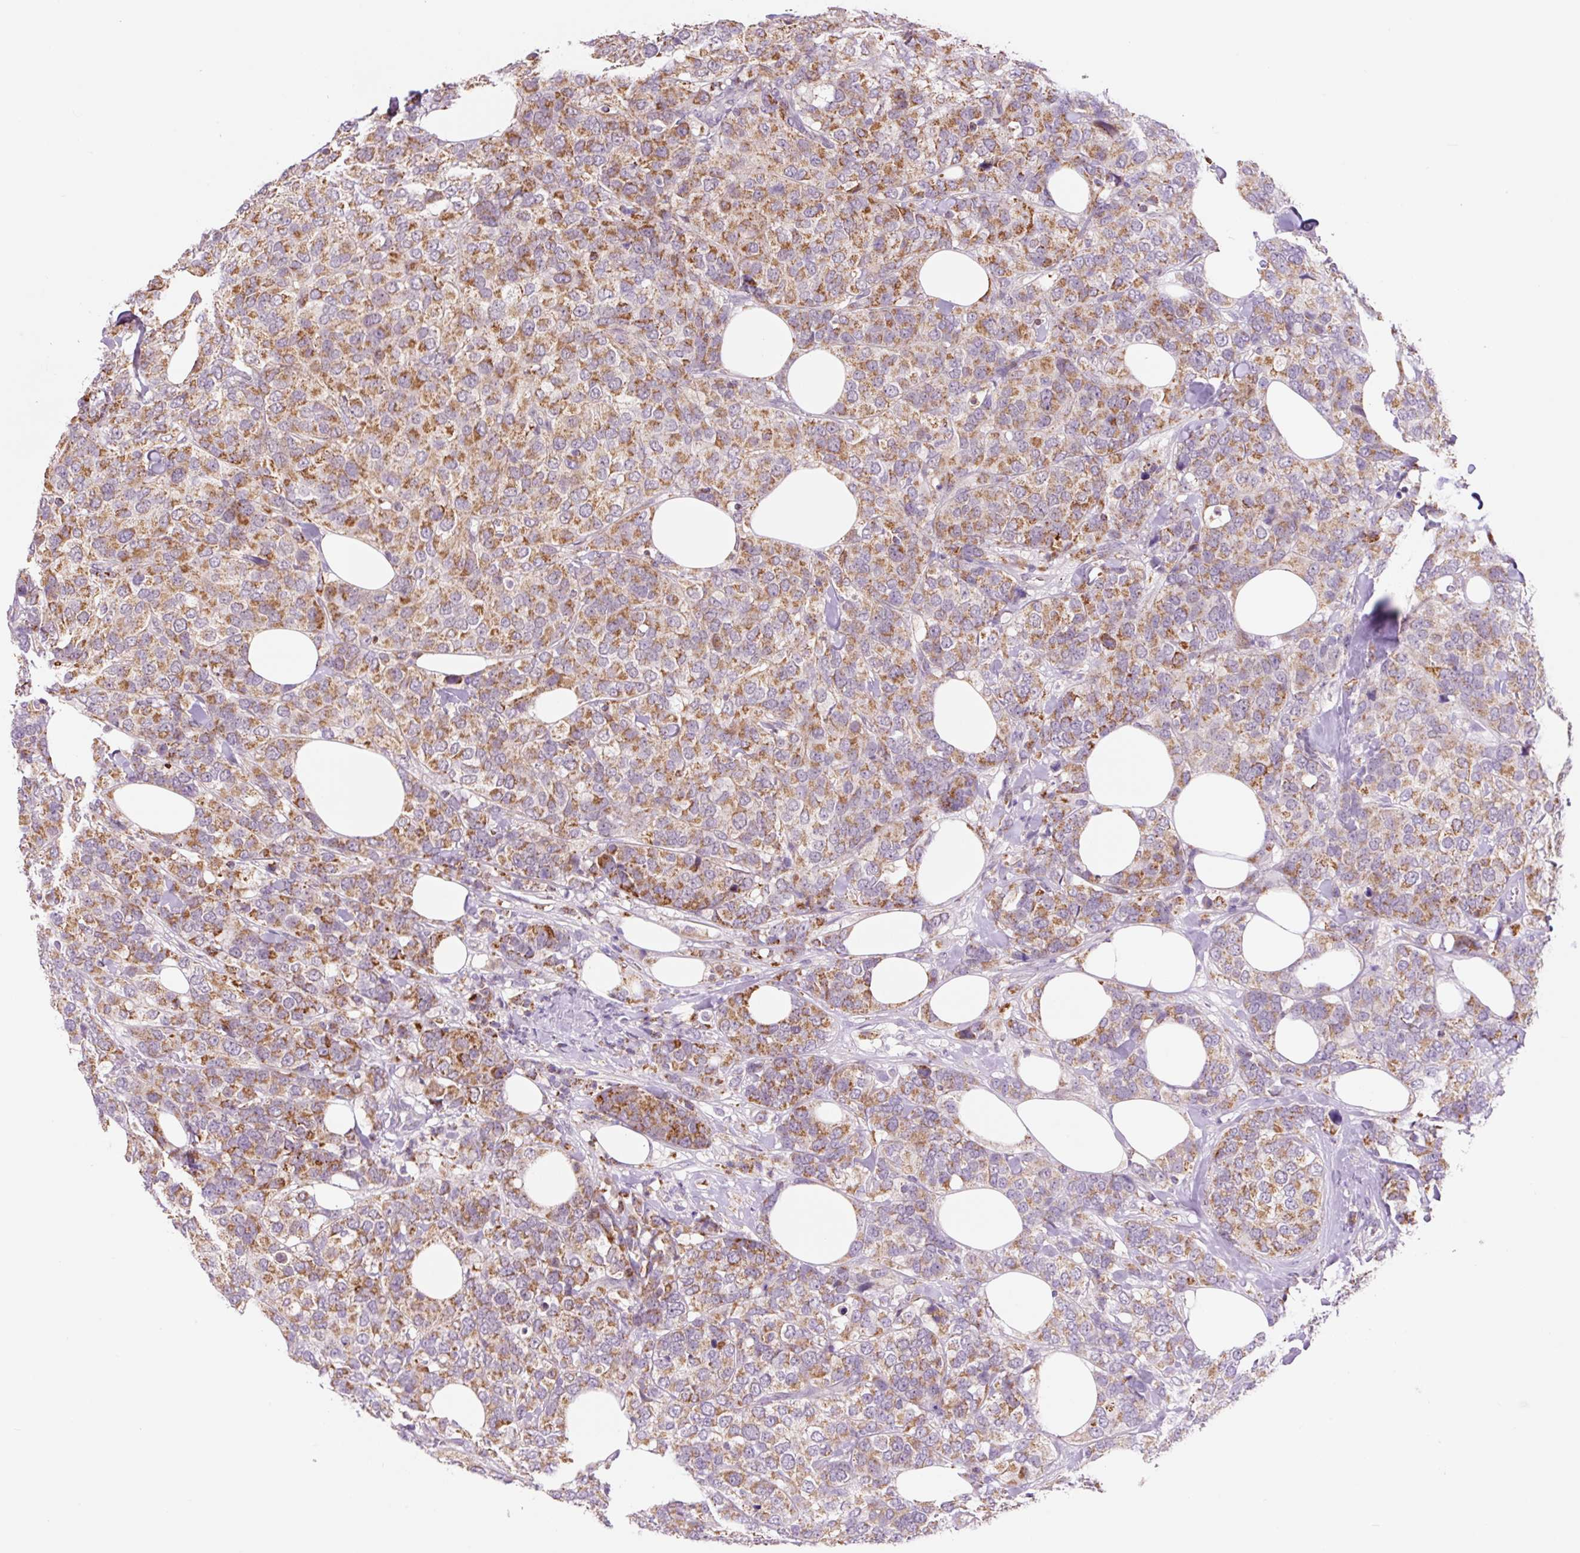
{"staining": {"intensity": "moderate", "quantity": ">75%", "location": "cytoplasmic/membranous"}, "tissue": "breast cancer", "cell_type": "Tumor cells", "image_type": "cancer", "snomed": [{"axis": "morphology", "description": "Lobular carcinoma"}, {"axis": "topography", "description": "Breast"}], "caption": "Breast cancer (lobular carcinoma) stained with DAB IHC demonstrates medium levels of moderate cytoplasmic/membranous expression in about >75% of tumor cells.", "gene": "PCK2", "patient": {"sex": "female", "age": 59}}